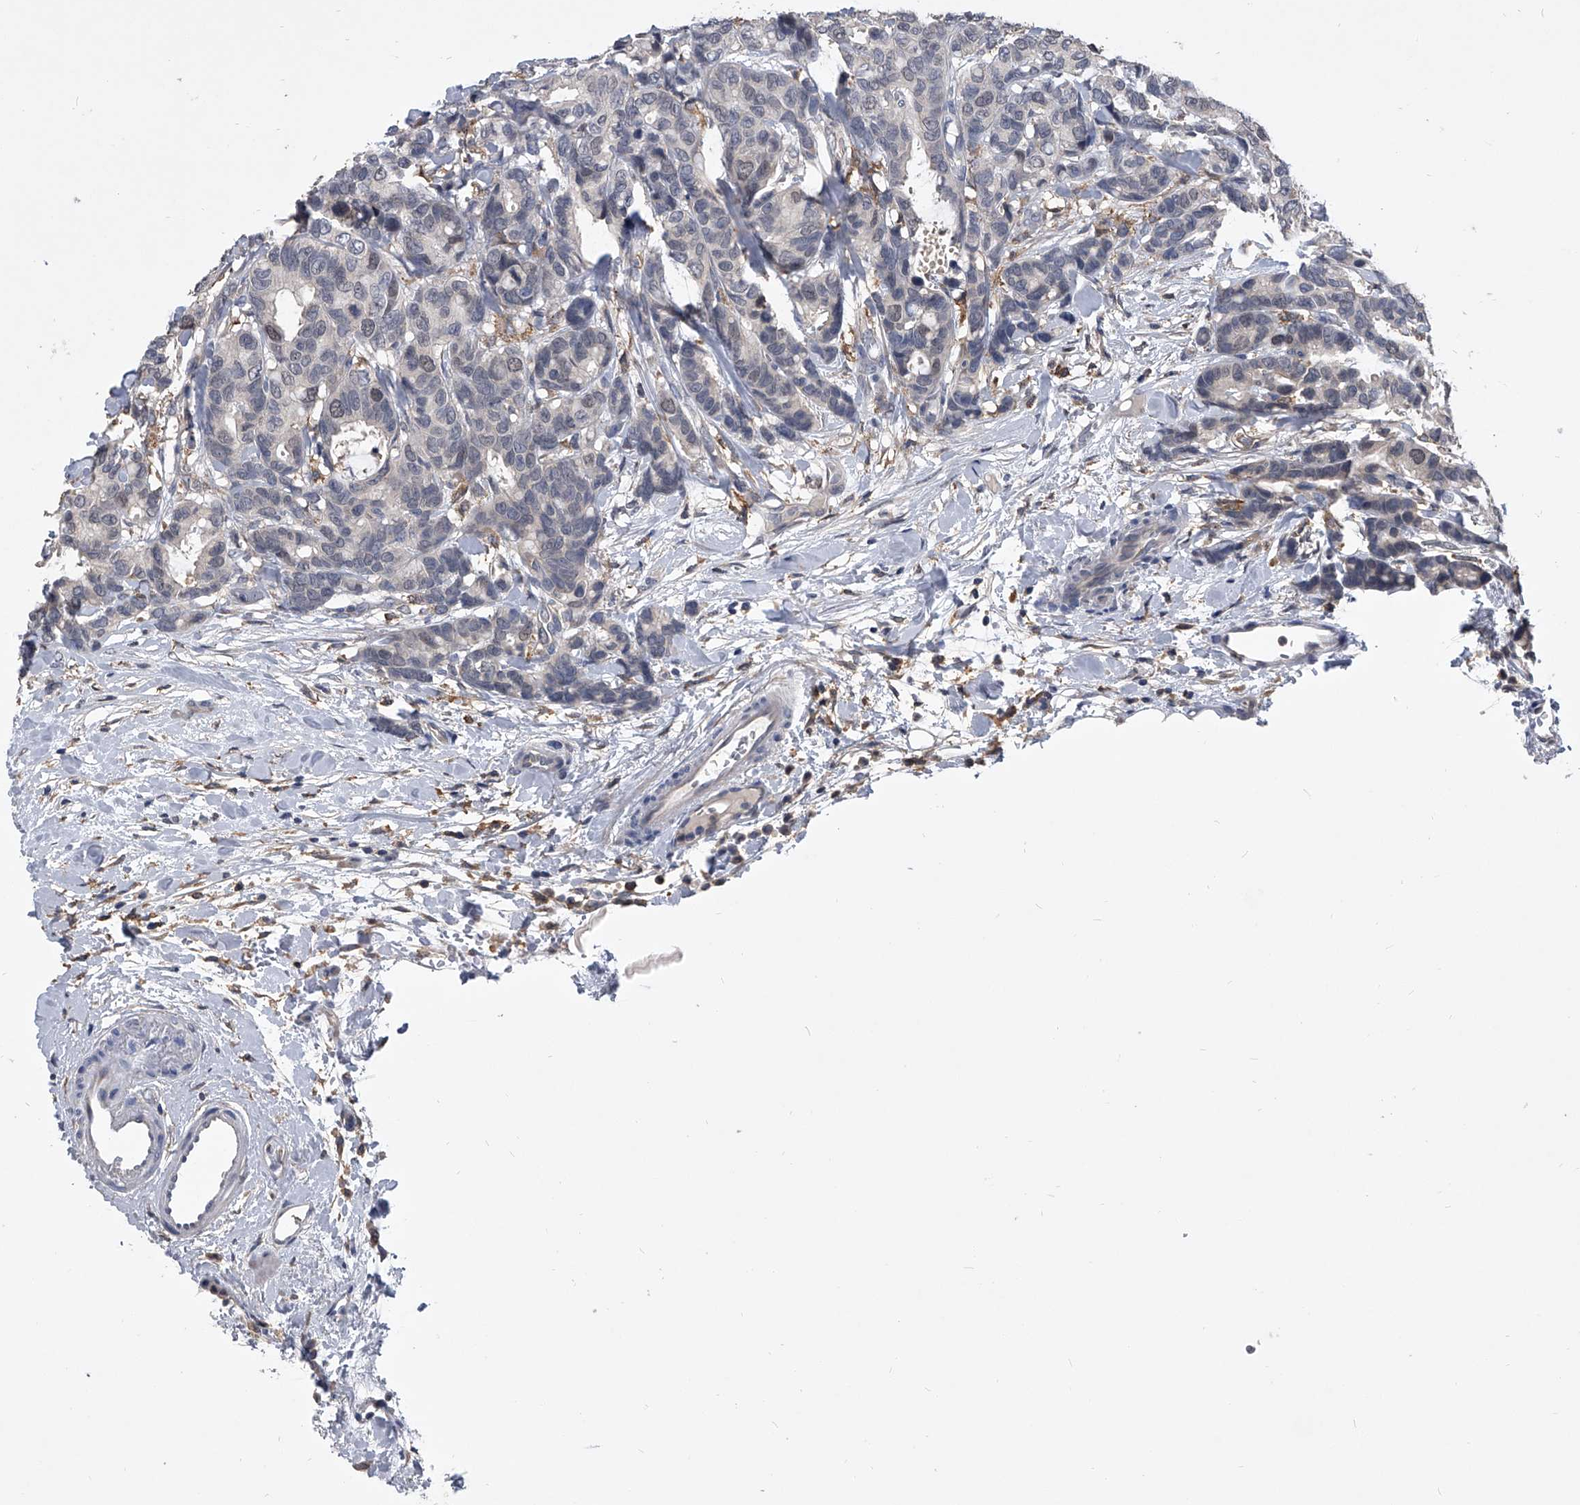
{"staining": {"intensity": "negative", "quantity": "none", "location": "none"}, "tissue": "breast cancer", "cell_type": "Tumor cells", "image_type": "cancer", "snomed": [{"axis": "morphology", "description": "Duct carcinoma"}, {"axis": "topography", "description": "Breast"}], "caption": "A high-resolution micrograph shows IHC staining of intraductal carcinoma (breast), which exhibits no significant positivity in tumor cells.", "gene": "MAP4K3", "patient": {"sex": "female", "age": 87}}